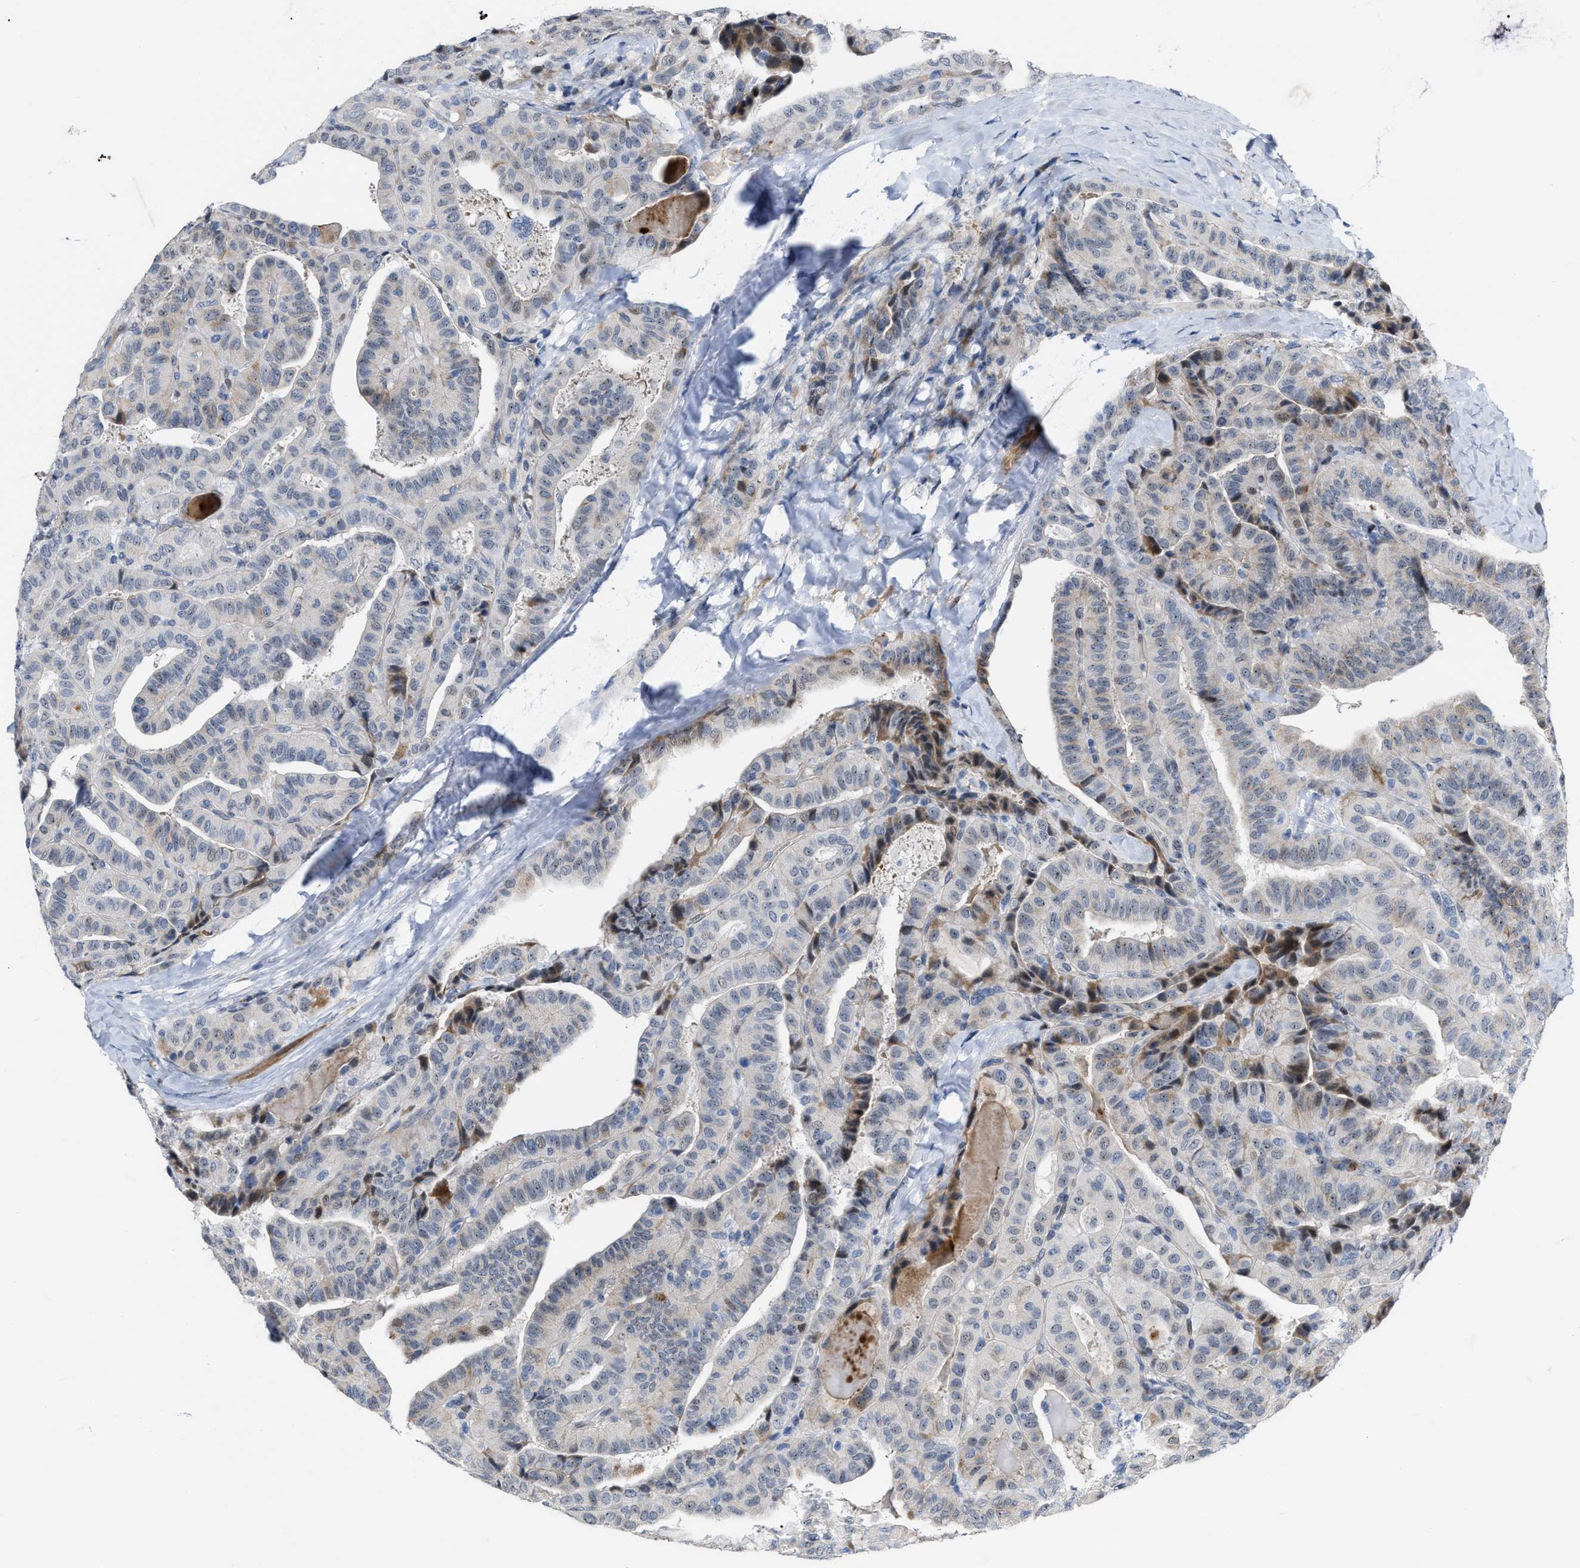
{"staining": {"intensity": "weak", "quantity": "<25%", "location": "nuclear"}, "tissue": "thyroid cancer", "cell_type": "Tumor cells", "image_type": "cancer", "snomed": [{"axis": "morphology", "description": "Papillary adenocarcinoma, NOS"}, {"axis": "topography", "description": "Thyroid gland"}], "caption": "A histopathology image of human papillary adenocarcinoma (thyroid) is negative for staining in tumor cells. The staining was performed using DAB (3,3'-diaminobenzidine) to visualize the protein expression in brown, while the nuclei were stained in blue with hematoxylin (Magnification: 20x).", "gene": "POLR1F", "patient": {"sex": "male", "age": 77}}